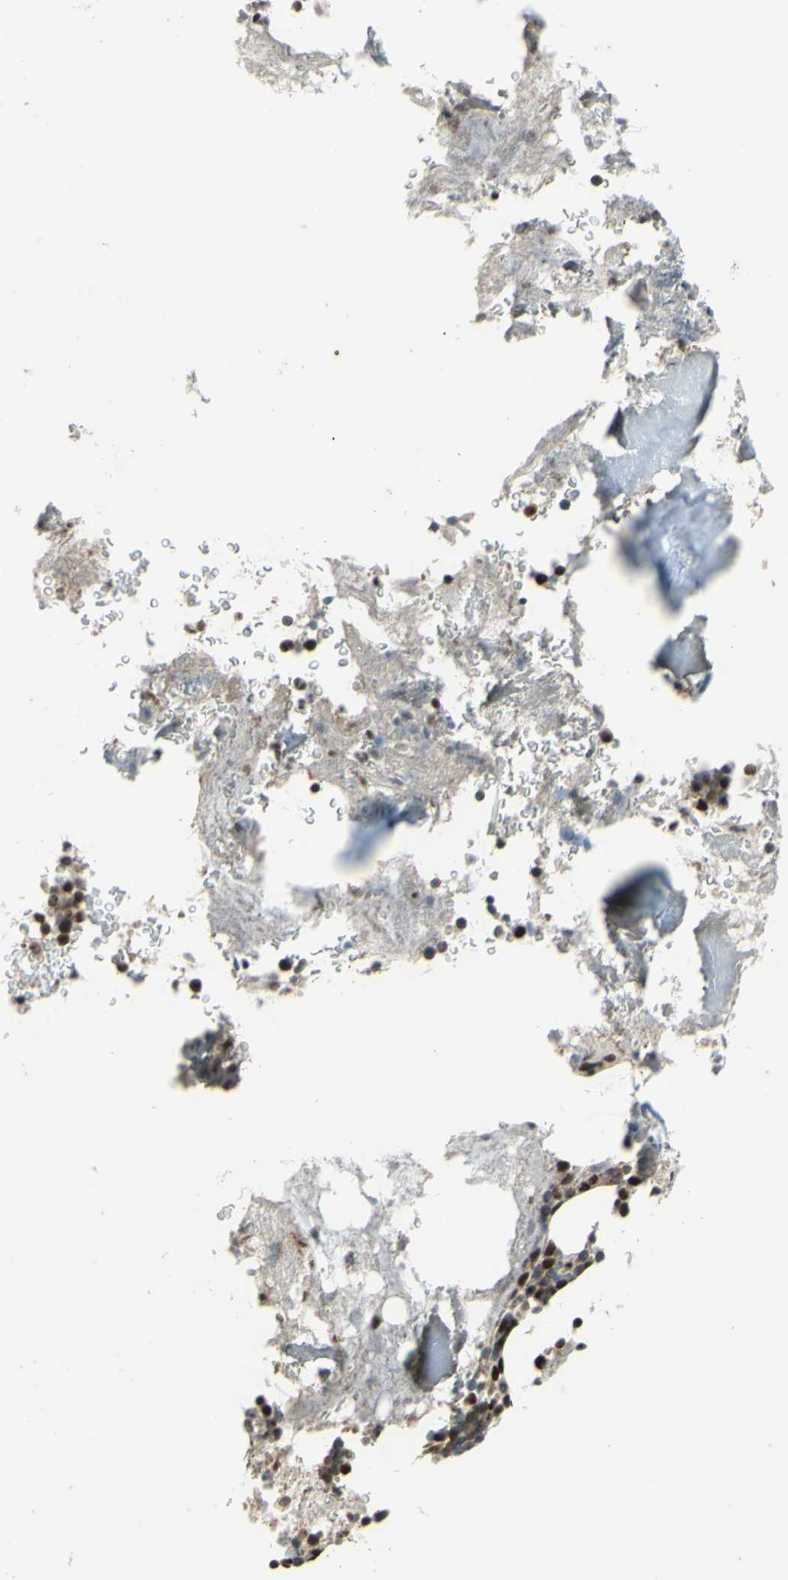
{"staining": {"intensity": "strong", "quantity": ">75%", "location": "nuclear"}, "tissue": "bone marrow", "cell_type": "Hematopoietic cells", "image_type": "normal", "snomed": [{"axis": "morphology", "description": "Normal tissue, NOS"}, {"axis": "topography", "description": "Bone marrow"}], "caption": "Immunohistochemical staining of unremarkable human bone marrow reveals >75% levels of strong nuclear protein expression in about >75% of hematopoietic cells.", "gene": "FKBP5", "patient": {"sex": "male"}}